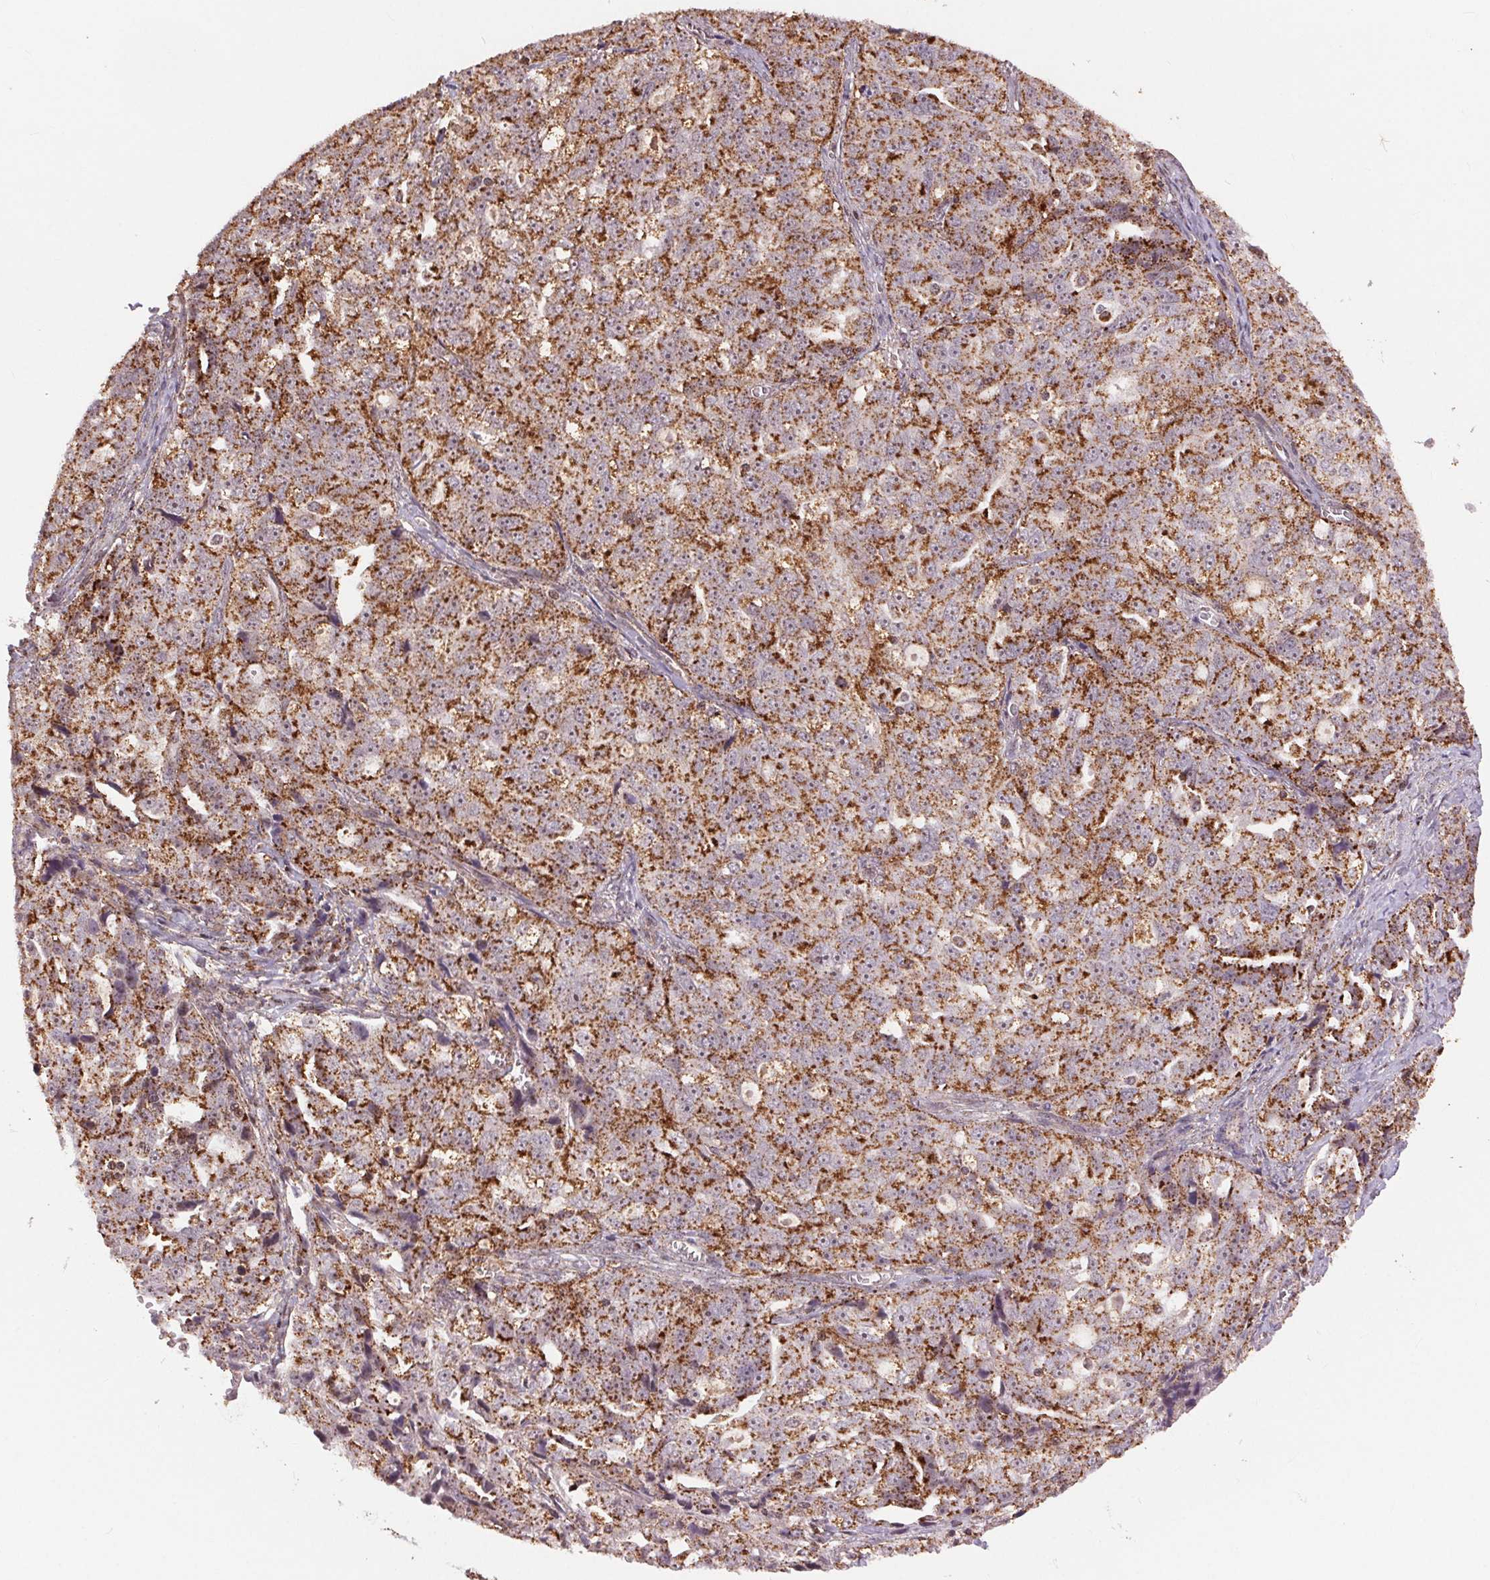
{"staining": {"intensity": "strong", "quantity": ">75%", "location": "cytoplasmic/membranous"}, "tissue": "ovarian cancer", "cell_type": "Tumor cells", "image_type": "cancer", "snomed": [{"axis": "morphology", "description": "Cystadenocarcinoma, serous, NOS"}, {"axis": "topography", "description": "Ovary"}], "caption": "Strong cytoplasmic/membranous positivity for a protein is appreciated in approximately >75% of tumor cells of ovarian cancer using immunohistochemistry (IHC).", "gene": "CHMP4B", "patient": {"sex": "female", "age": 51}}